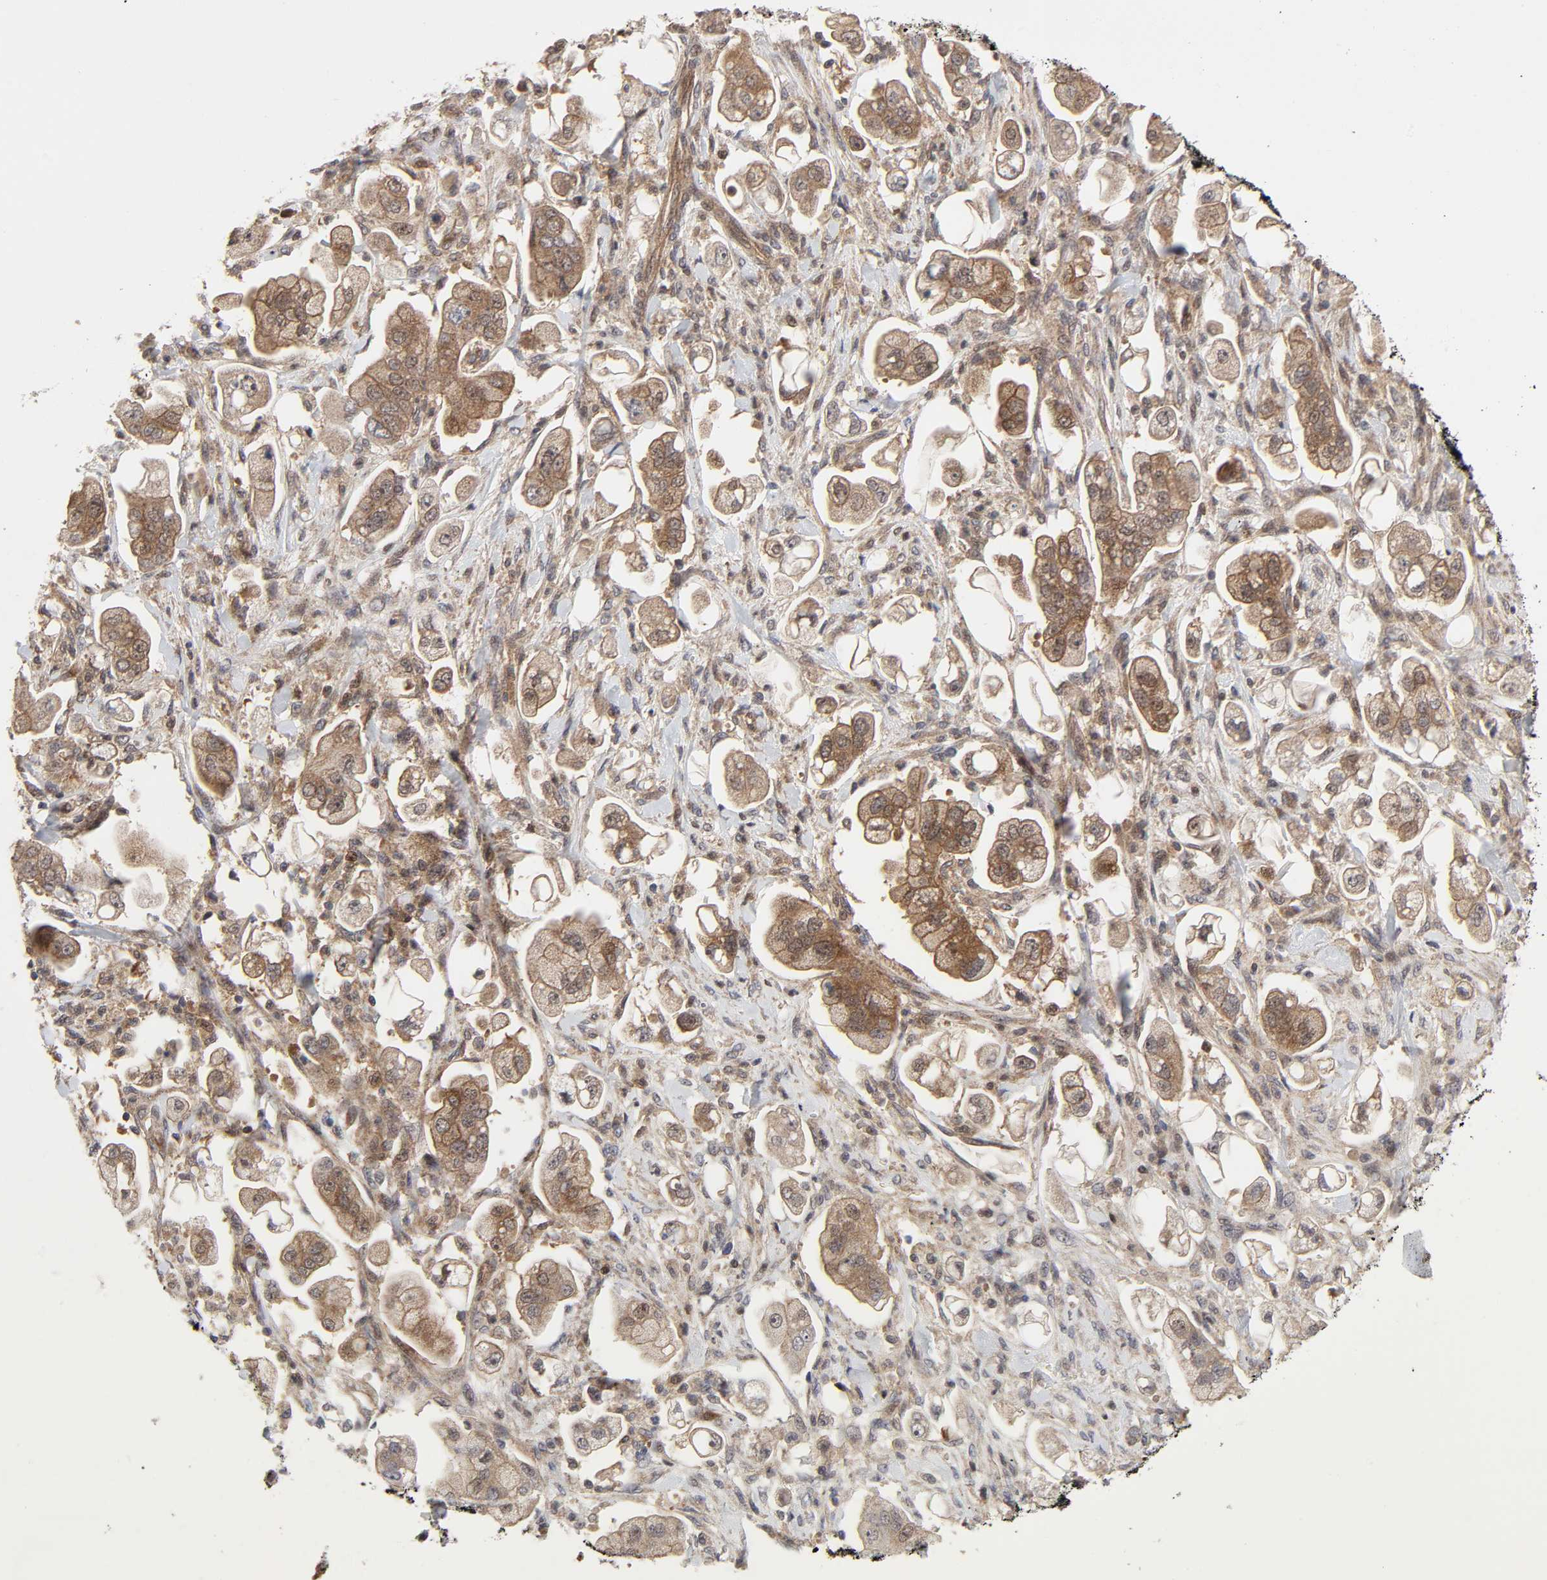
{"staining": {"intensity": "weak", "quantity": ">75%", "location": "cytoplasmic/membranous,nuclear"}, "tissue": "stomach cancer", "cell_type": "Tumor cells", "image_type": "cancer", "snomed": [{"axis": "morphology", "description": "Adenocarcinoma, NOS"}, {"axis": "topography", "description": "Stomach"}], "caption": "Stomach adenocarcinoma tissue demonstrates weak cytoplasmic/membranous and nuclear expression in about >75% of tumor cells (DAB IHC, brown staining for protein, blue staining for nuclei).", "gene": "CASP9", "patient": {"sex": "male", "age": 62}}